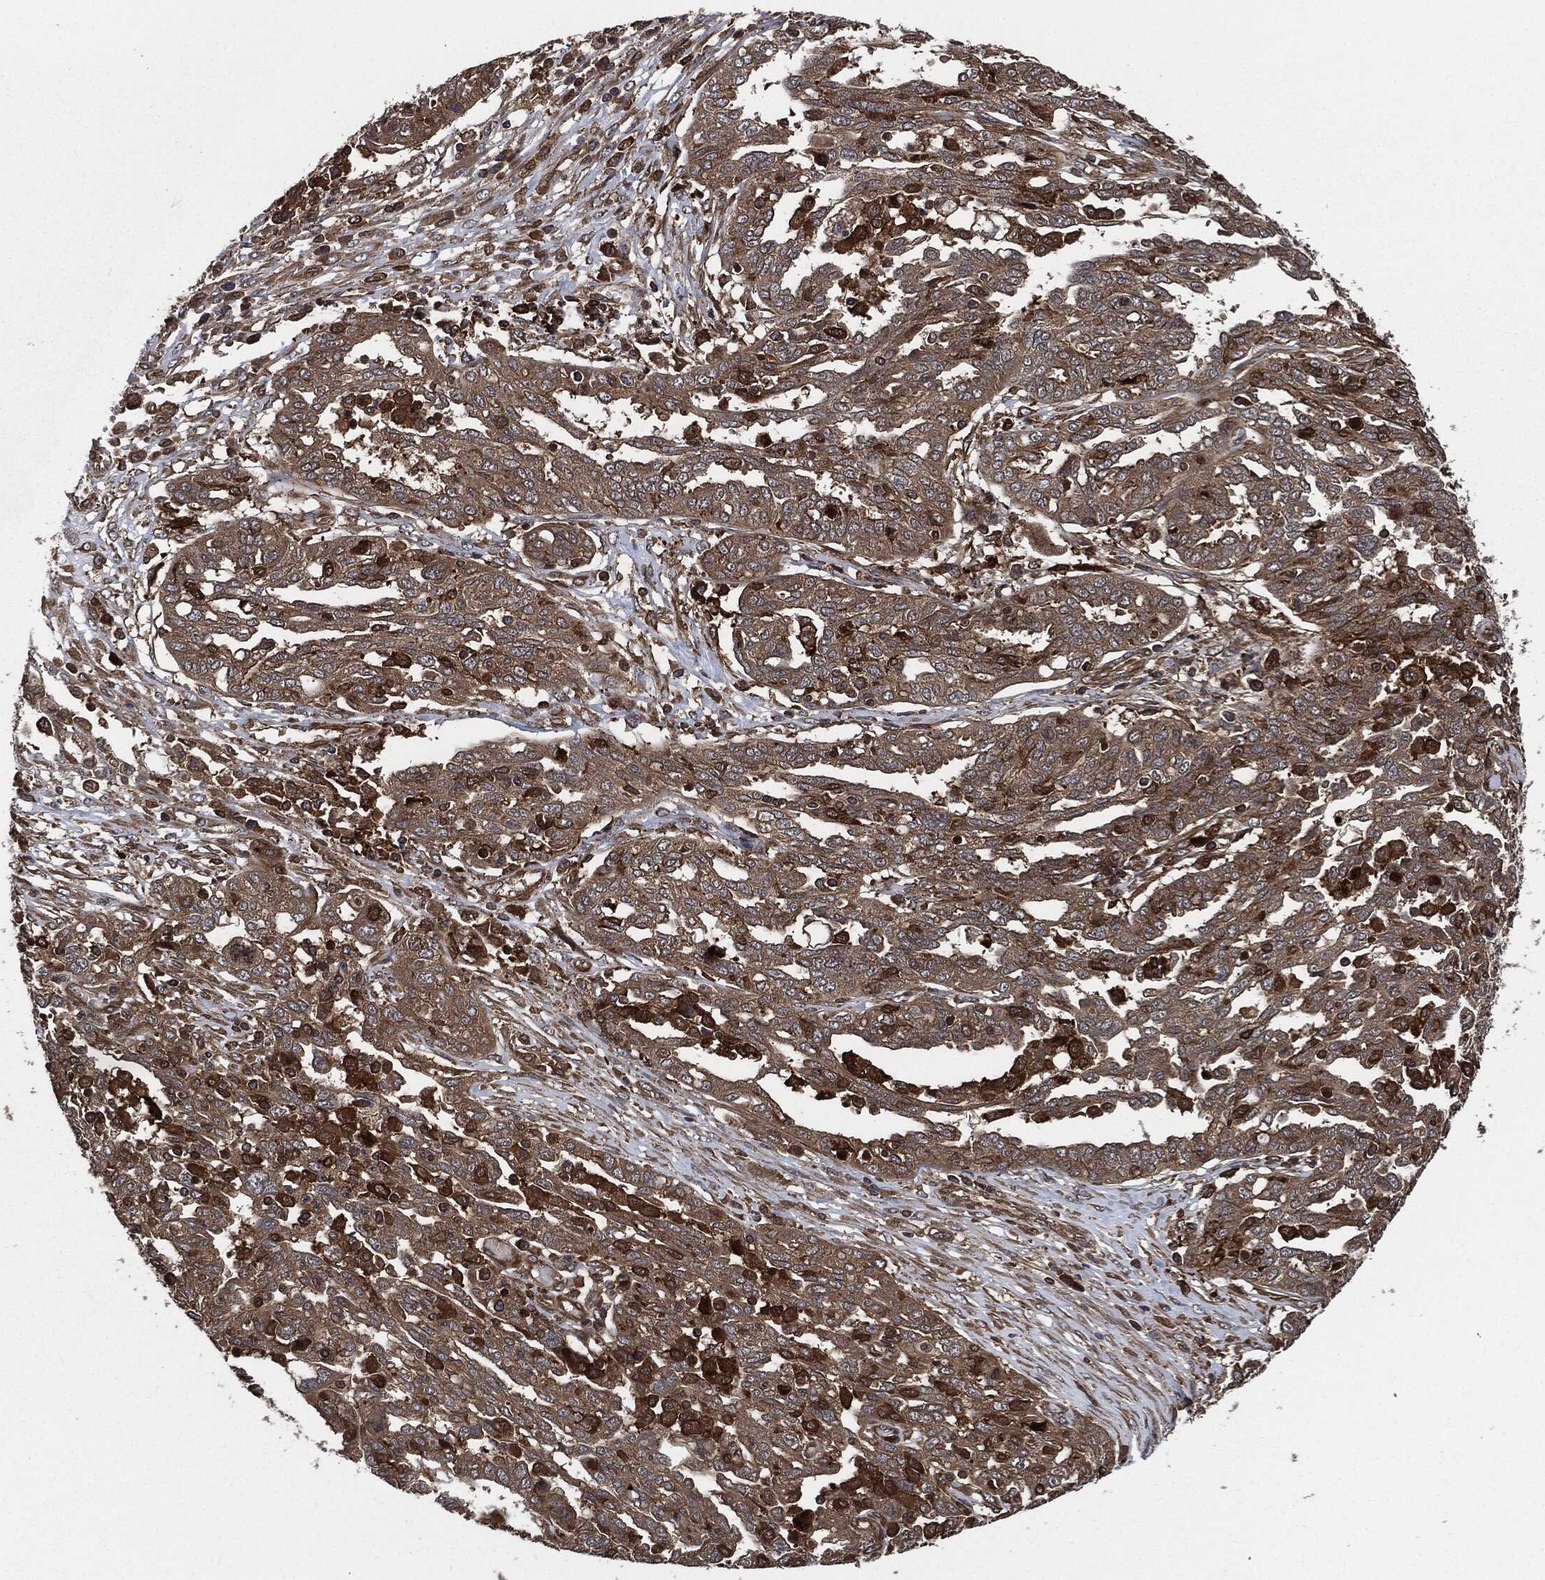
{"staining": {"intensity": "moderate", "quantity": ">75%", "location": "cytoplasmic/membranous"}, "tissue": "ovarian cancer", "cell_type": "Tumor cells", "image_type": "cancer", "snomed": [{"axis": "morphology", "description": "Cystadenocarcinoma, serous, NOS"}, {"axis": "topography", "description": "Ovary"}], "caption": "Protein staining shows moderate cytoplasmic/membranous expression in approximately >75% of tumor cells in ovarian serous cystadenocarcinoma. (brown staining indicates protein expression, while blue staining denotes nuclei).", "gene": "RAP1GDS1", "patient": {"sex": "female", "age": 67}}